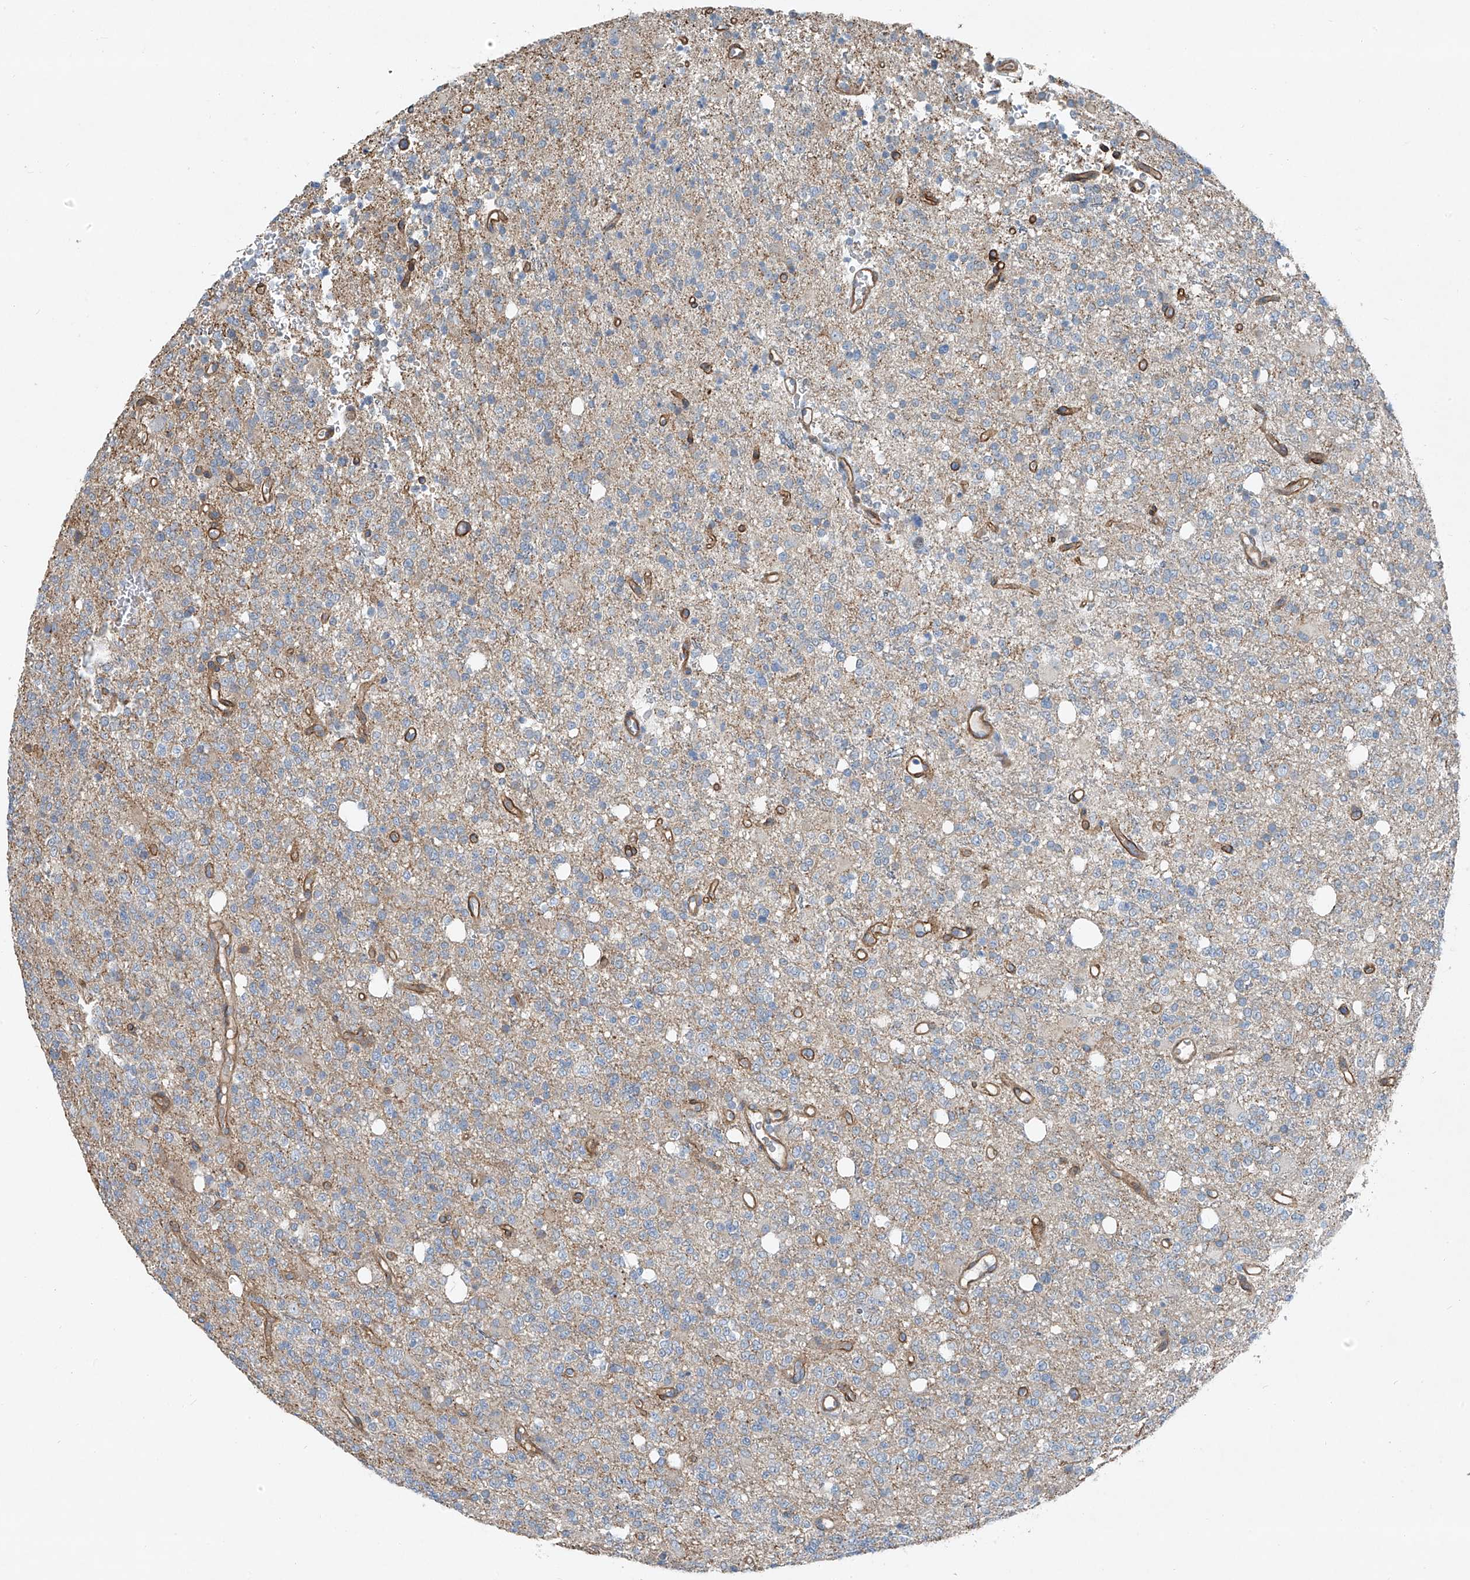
{"staining": {"intensity": "negative", "quantity": "none", "location": "none"}, "tissue": "glioma", "cell_type": "Tumor cells", "image_type": "cancer", "snomed": [{"axis": "morphology", "description": "Glioma, malignant, High grade"}, {"axis": "topography", "description": "Brain"}], "caption": "Tumor cells show no significant protein expression in malignant glioma (high-grade).", "gene": "TNS2", "patient": {"sex": "female", "age": 62}}